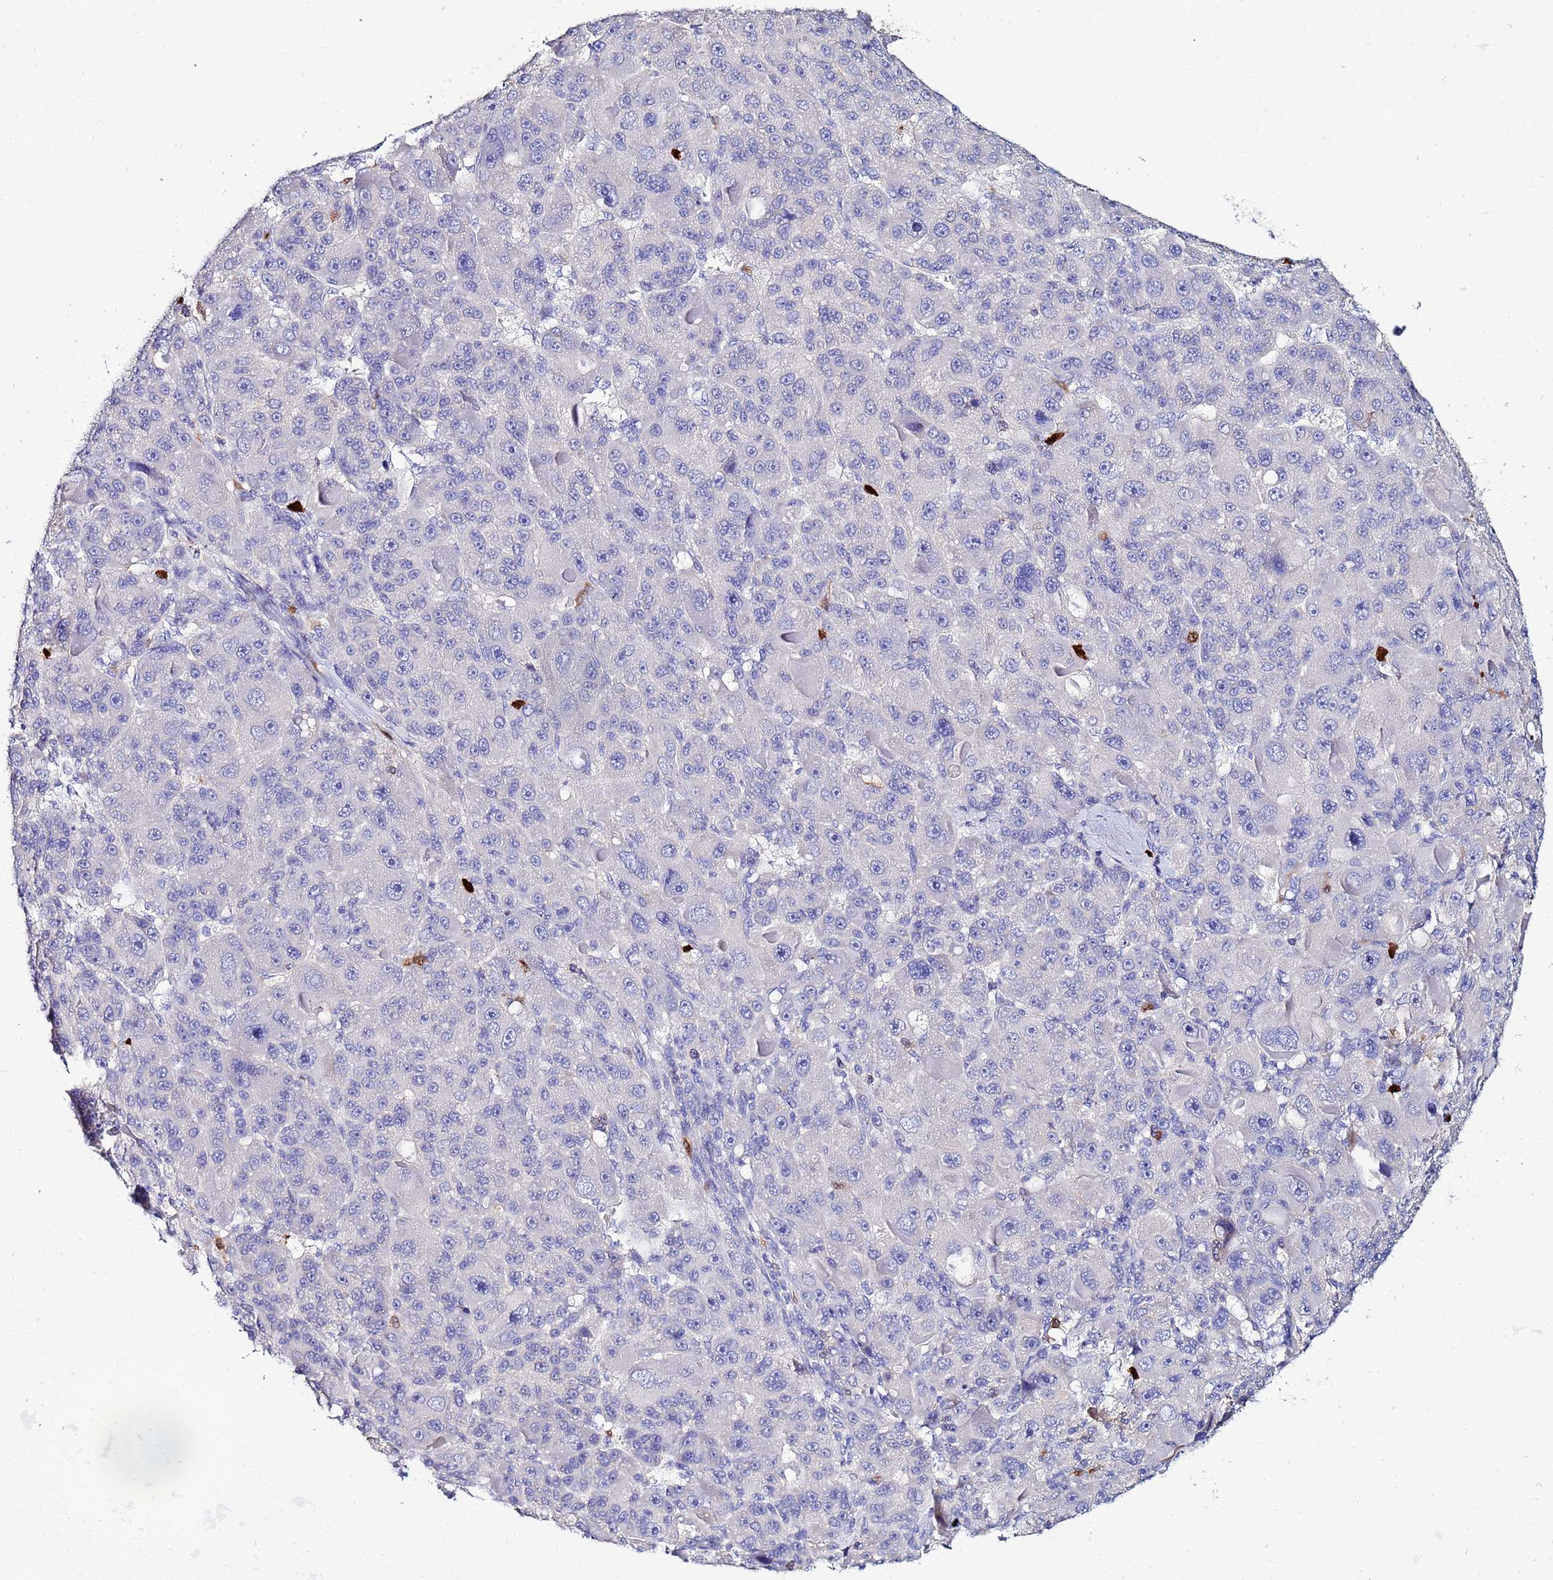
{"staining": {"intensity": "negative", "quantity": "none", "location": "none"}, "tissue": "liver cancer", "cell_type": "Tumor cells", "image_type": "cancer", "snomed": [{"axis": "morphology", "description": "Carcinoma, Hepatocellular, NOS"}, {"axis": "topography", "description": "Liver"}], "caption": "Immunohistochemical staining of human liver cancer (hepatocellular carcinoma) displays no significant staining in tumor cells.", "gene": "TUBAL3", "patient": {"sex": "male", "age": 76}}